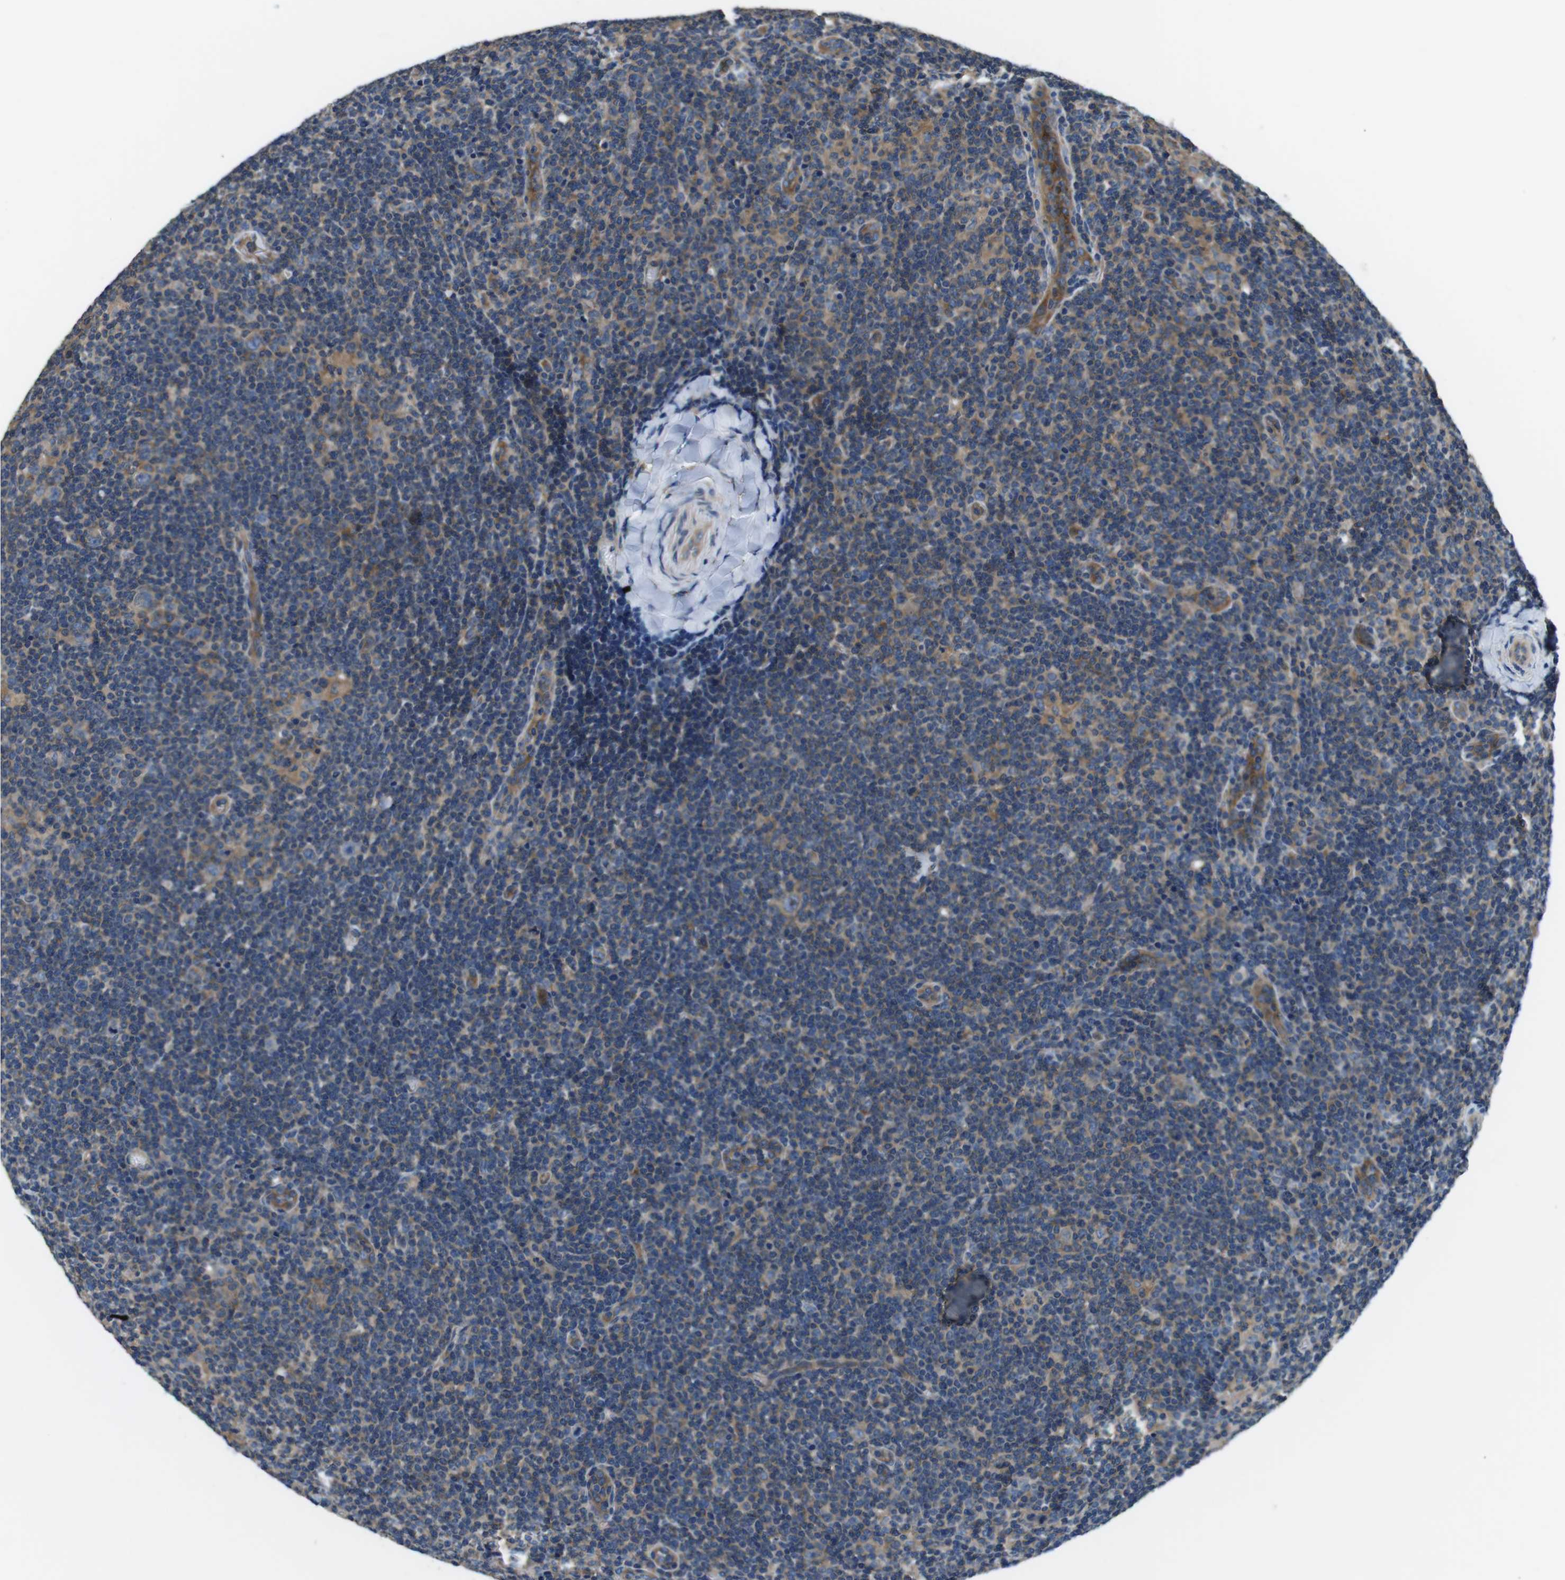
{"staining": {"intensity": "negative", "quantity": "none", "location": "none"}, "tissue": "lymphoma", "cell_type": "Tumor cells", "image_type": "cancer", "snomed": [{"axis": "morphology", "description": "Hodgkin's disease, NOS"}, {"axis": "topography", "description": "Lymph node"}], "caption": "Hodgkin's disease was stained to show a protein in brown. There is no significant positivity in tumor cells.", "gene": "DENND4C", "patient": {"sex": "female", "age": 57}}